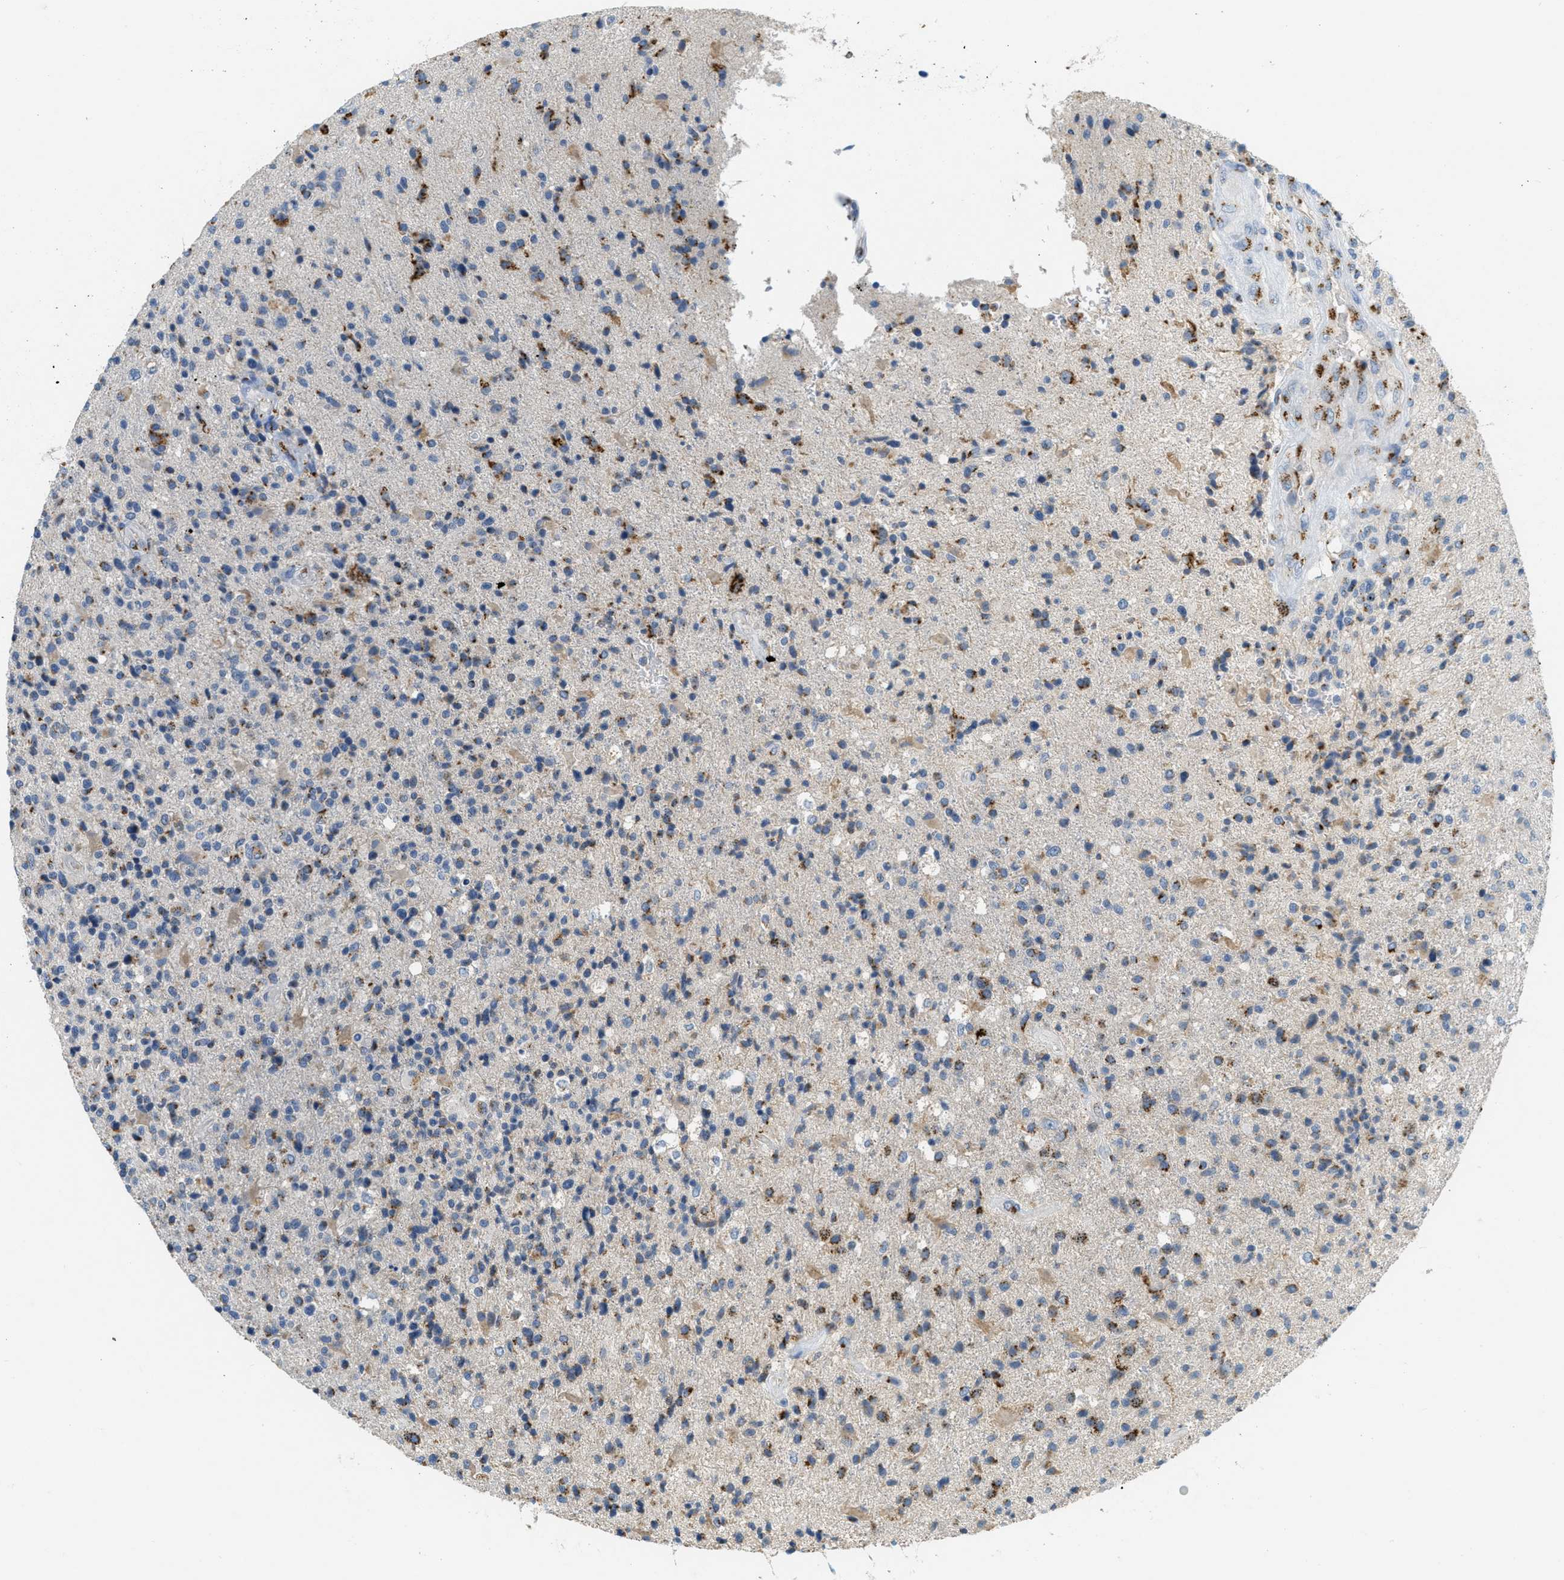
{"staining": {"intensity": "moderate", "quantity": "<25%", "location": "cytoplasmic/membranous"}, "tissue": "glioma", "cell_type": "Tumor cells", "image_type": "cancer", "snomed": [{"axis": "morphology", "description": "Glioma, malignant, High grade"}, {"axis": "topography", "description": "Brain"}], "caption": "Immunohistochemistry (IHC) histopathology image of human high-grade glioma (malignant) stained for a protein (brown), which exhibits low levels of moderate cytoplasmic/membranous staining in approximately <25% of tumor cells.", "gene": "ENTPD4", "patient": {"sex": "male", "age": 72}}